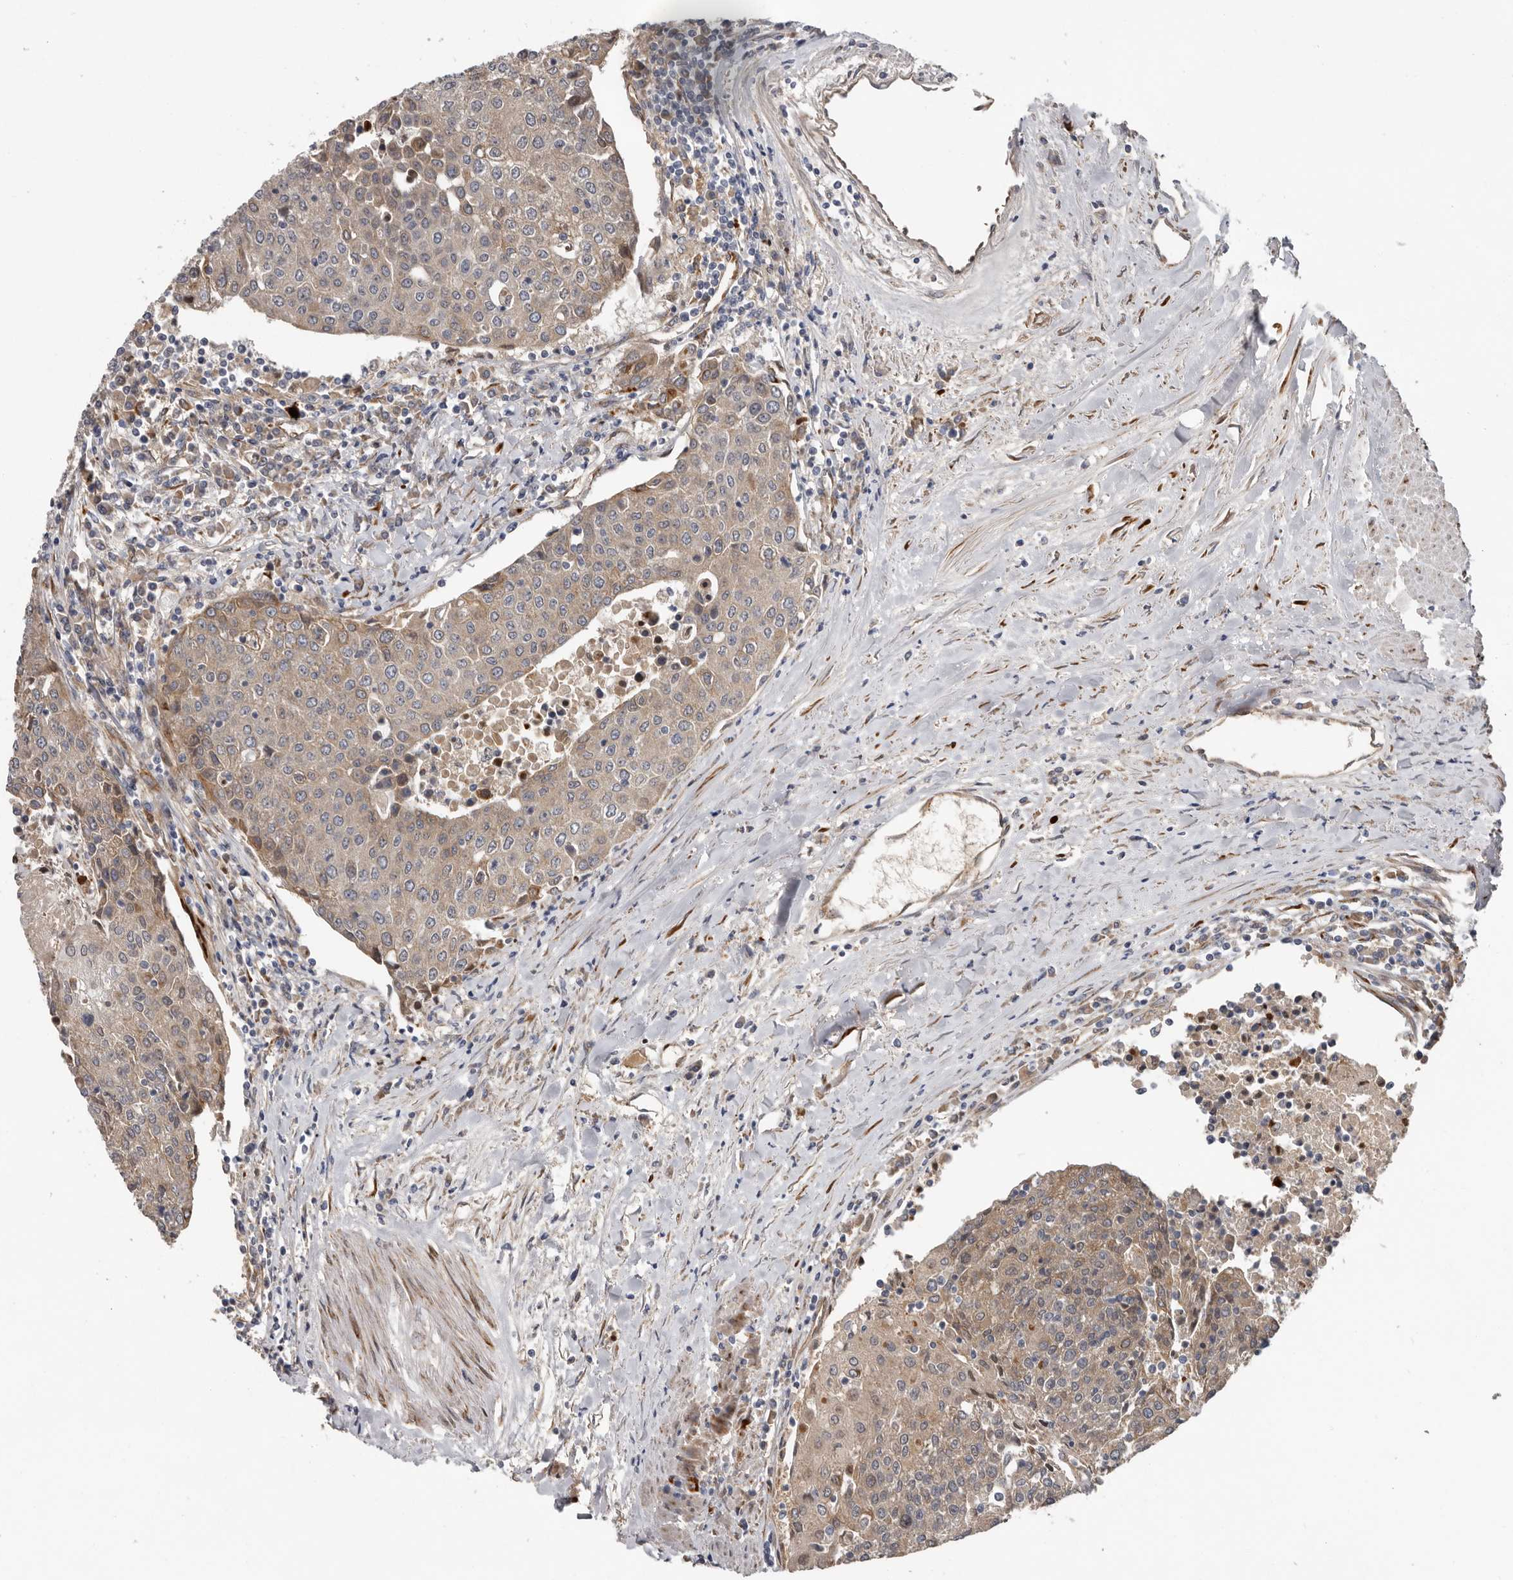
{"staining": {"intensity": "weak", "quantity": ">75%", "location": "cytoplasmic/membranous"}, "tissue": "urothelial cancer", "cell_type": "Tumor cells", "image_type": "cancer", "snomed": [{"axis": "morphology", "description": "Urothelial carcinoma, High grade"}, {"axis": "topography", "description": "Urinary bladder"}], "caption": "The immunohistochemical stain shows weak cytoplasmic/membranous expression in tumor cells of urothelial carcinoma (high-grade) tissue.", "gene": "MTF1", "patient": {"sex": "female", "age": 85}}